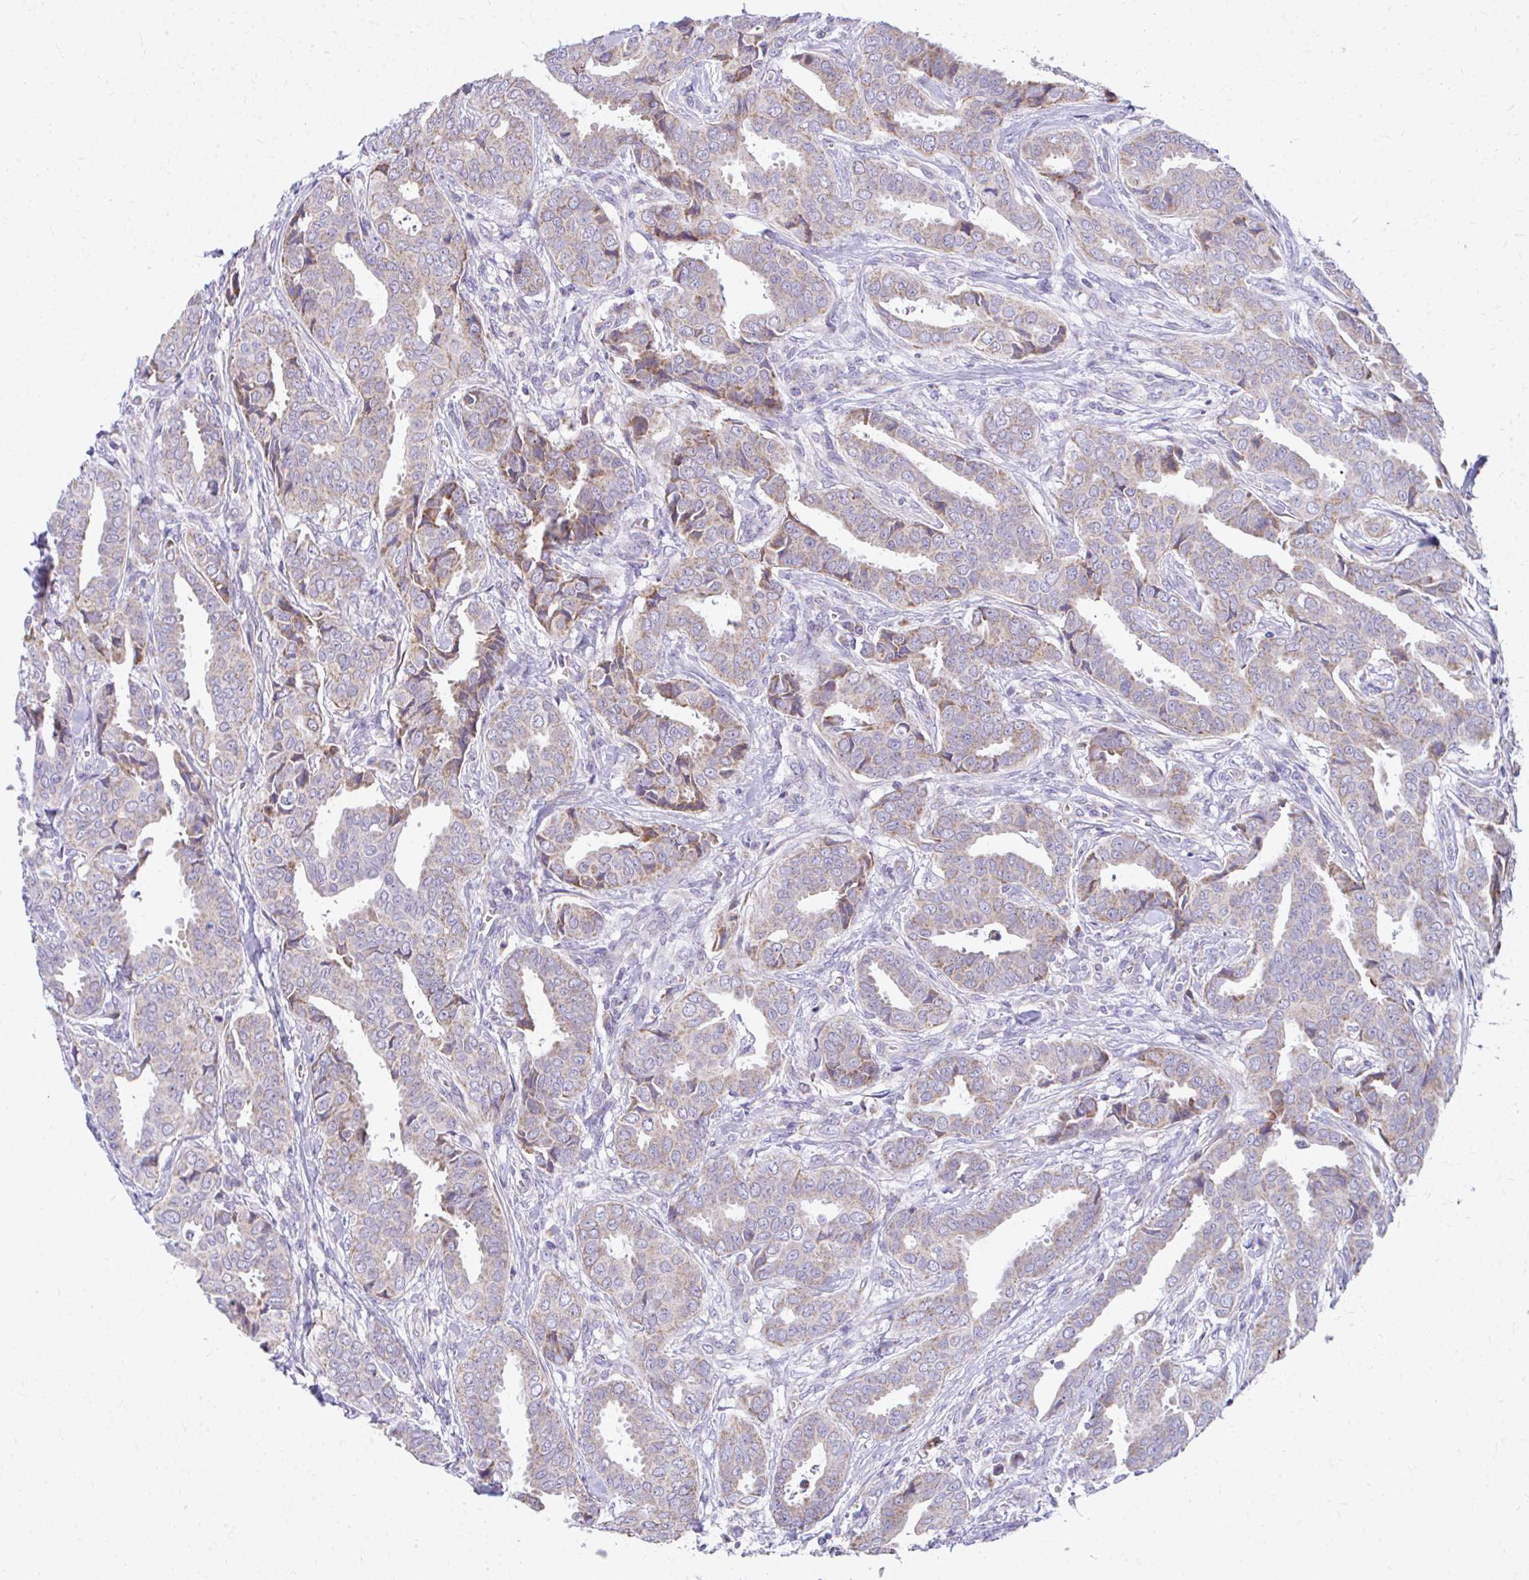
{"staining": {"intensity": "weak", "quantity": "25%-75%", "location": "cytoplasmic/membranous"}, "tissue": "breast cancer", "cell_type": "Tumor cells", "image_type": "cancer", "snomed": [{"axis": "morphology", "description": "Duct carcinoma"}, {"axis": "topography", "description": "Breast"}], "caption": "A brown stain shows weak cytoplasmic/membranous positivity of a protein in human infiltrating ductal carcinoma (breast) tumor cells. Using DAB (brown) and hematoxylin (blue) stains, captured at high magnification using brightfield microscopy.", "gene": "MRPL19", "patient": {"sex": "female", "age": 45}}